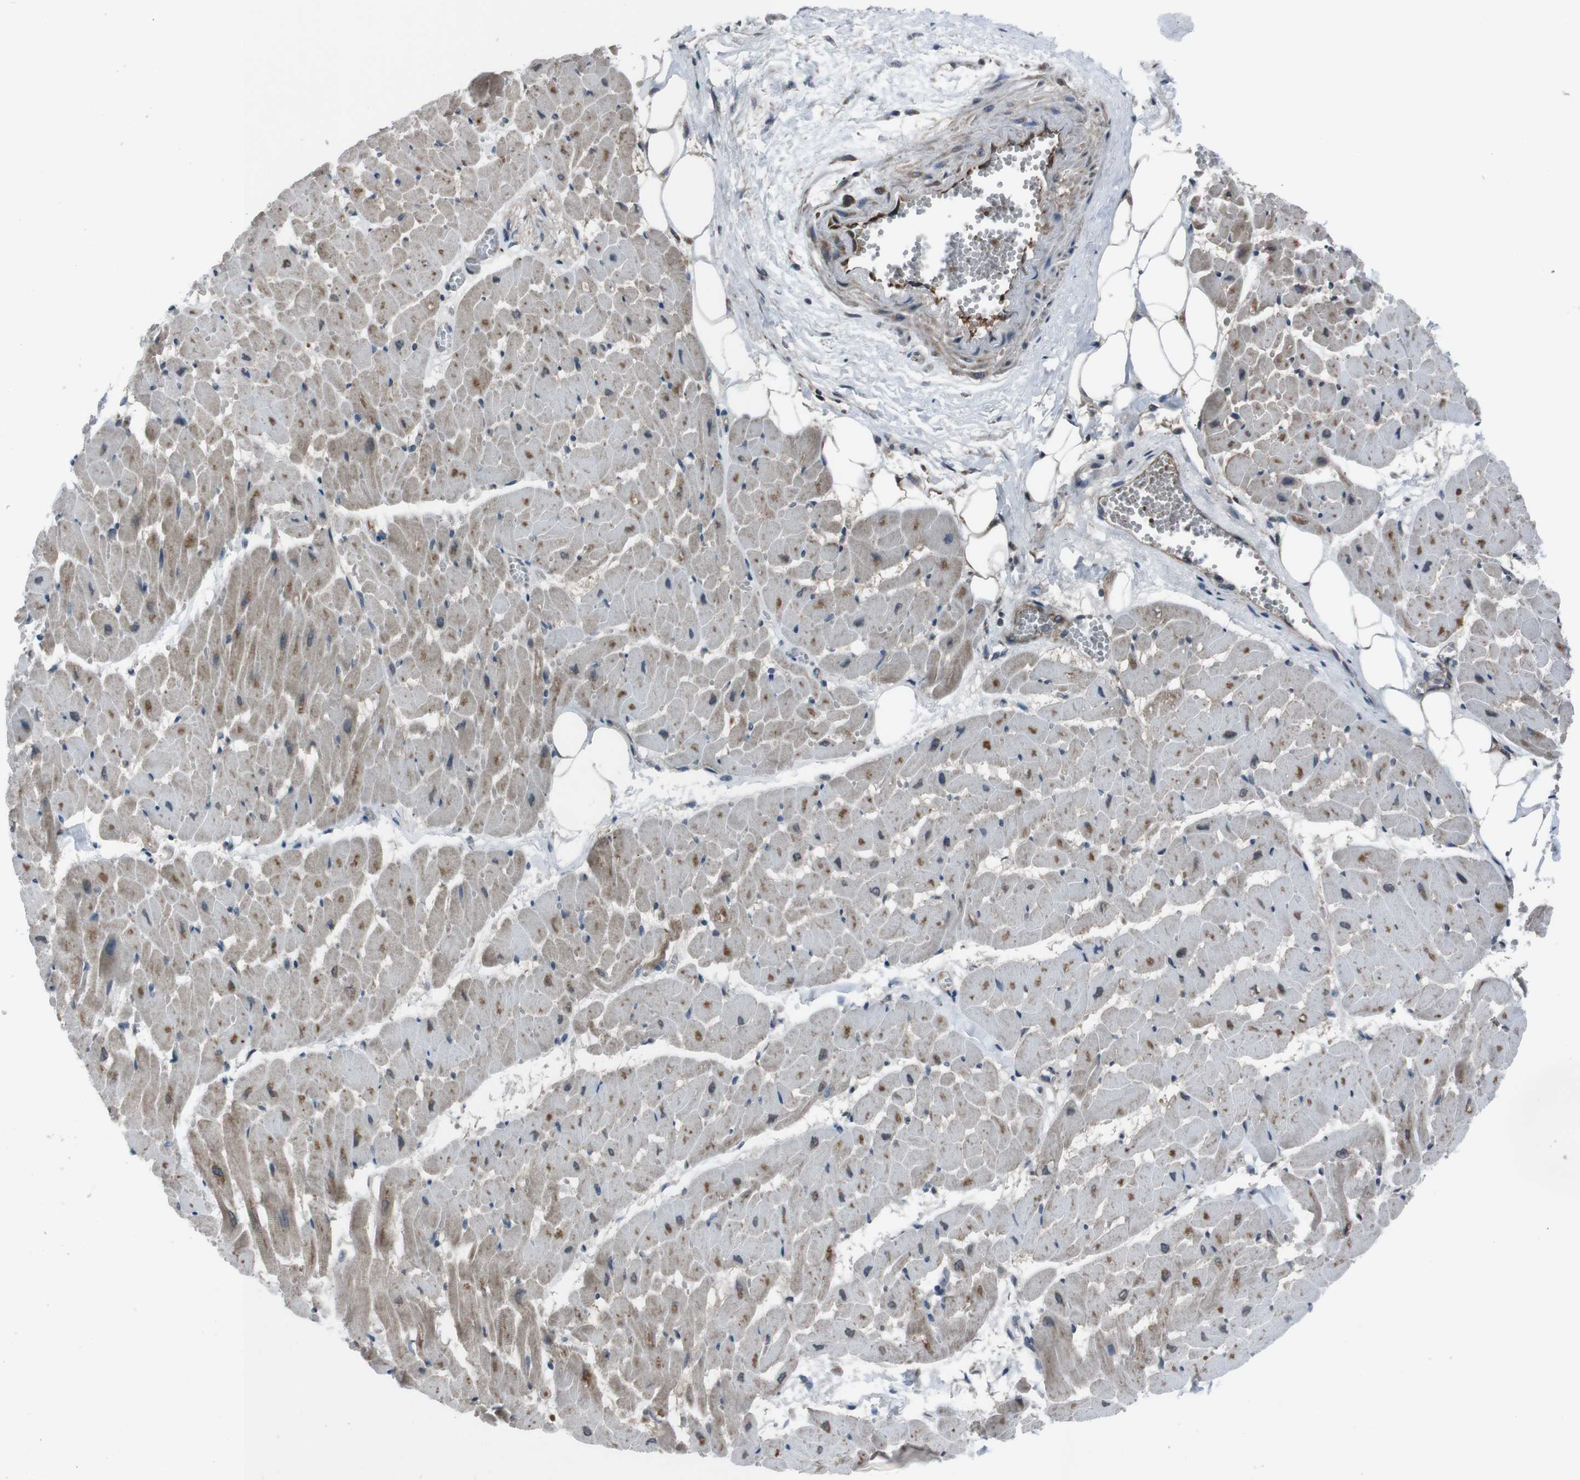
{"staining": {"intensity": "moderate", "quantity": "25%-75%", "location": "cytoplasmic/membranous,nuclear"}, "tissue": "heart muscle", "cell_type": "Cardiomyocytes", "image_type": "normal", "snomed": [{"axis": "morphology", "description": "Normal tissue, NOS"}, {"axis": "topography", "description": "Heart"}], "caption": "Unremarkable heart muscle displays moderate cytoplasmic/membranous,nuclear staining in approximately 25%-75% of cardiomyocytes The staining was performed using DAB to visualize the protein expression in brown, while the nuclei were stained in blue with hematoxylin (Magnification: 20x)..", "gene": "SS18L1", "patient": {"sex": "female", "age": 19}}